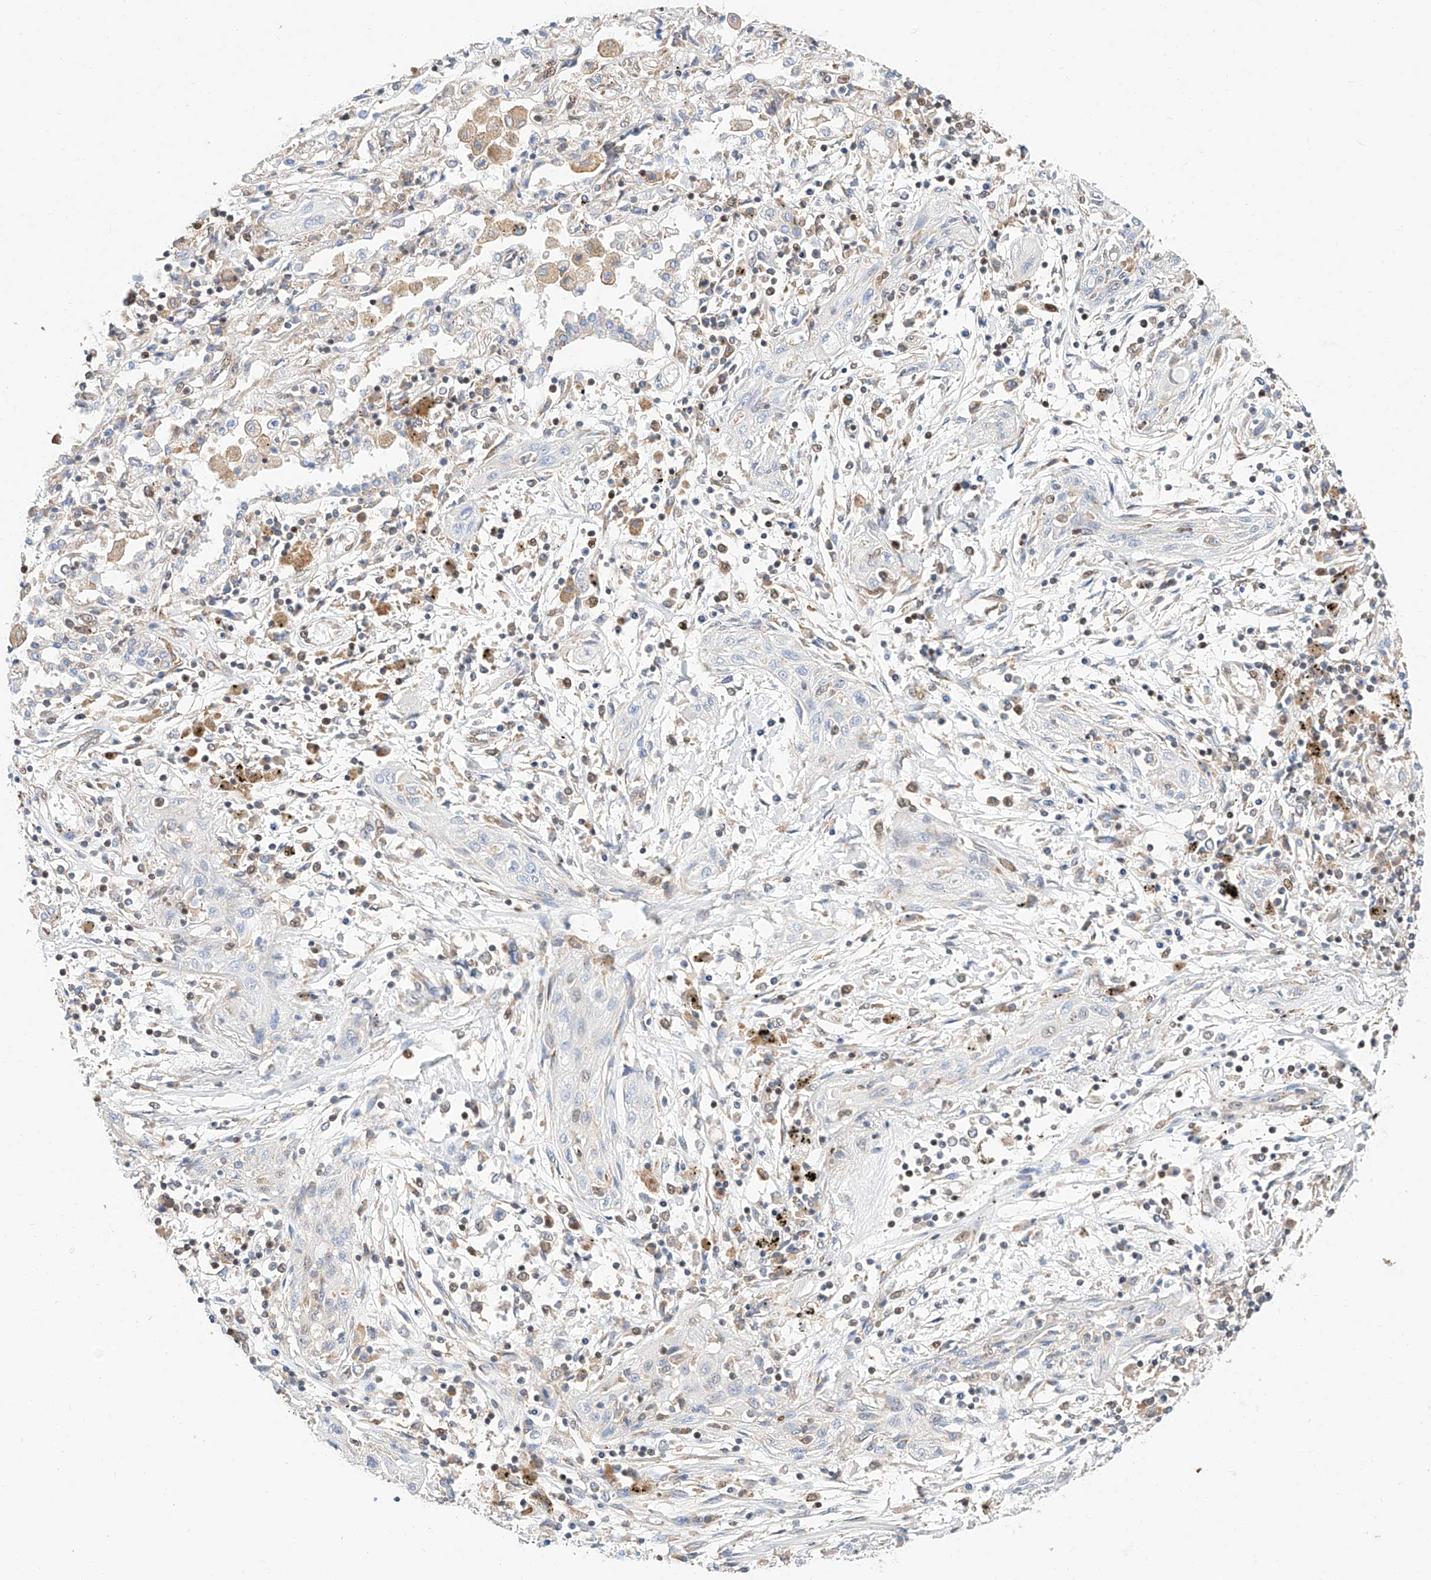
{"staining": {"intensity": "negative", "quantity": "none", "location": "none"}, "tissue": "lung cancer", "cell_type": "Tumor cells", "image_type": "cancer", "snomed": [{"axis": "morphology", "description": "Squamous cell carcinoma, NOS"}, {"axis": "topography", "description": "Lung"}], "caption": "This image is of squamous cell carcinoma (lung) stained with IHC to label a protein in brown with the nuclei are counter-stained blue. There is no expression in tumor cells.", "gene": "HDAC9", "patient": {"sex": "female", "age": 47}}